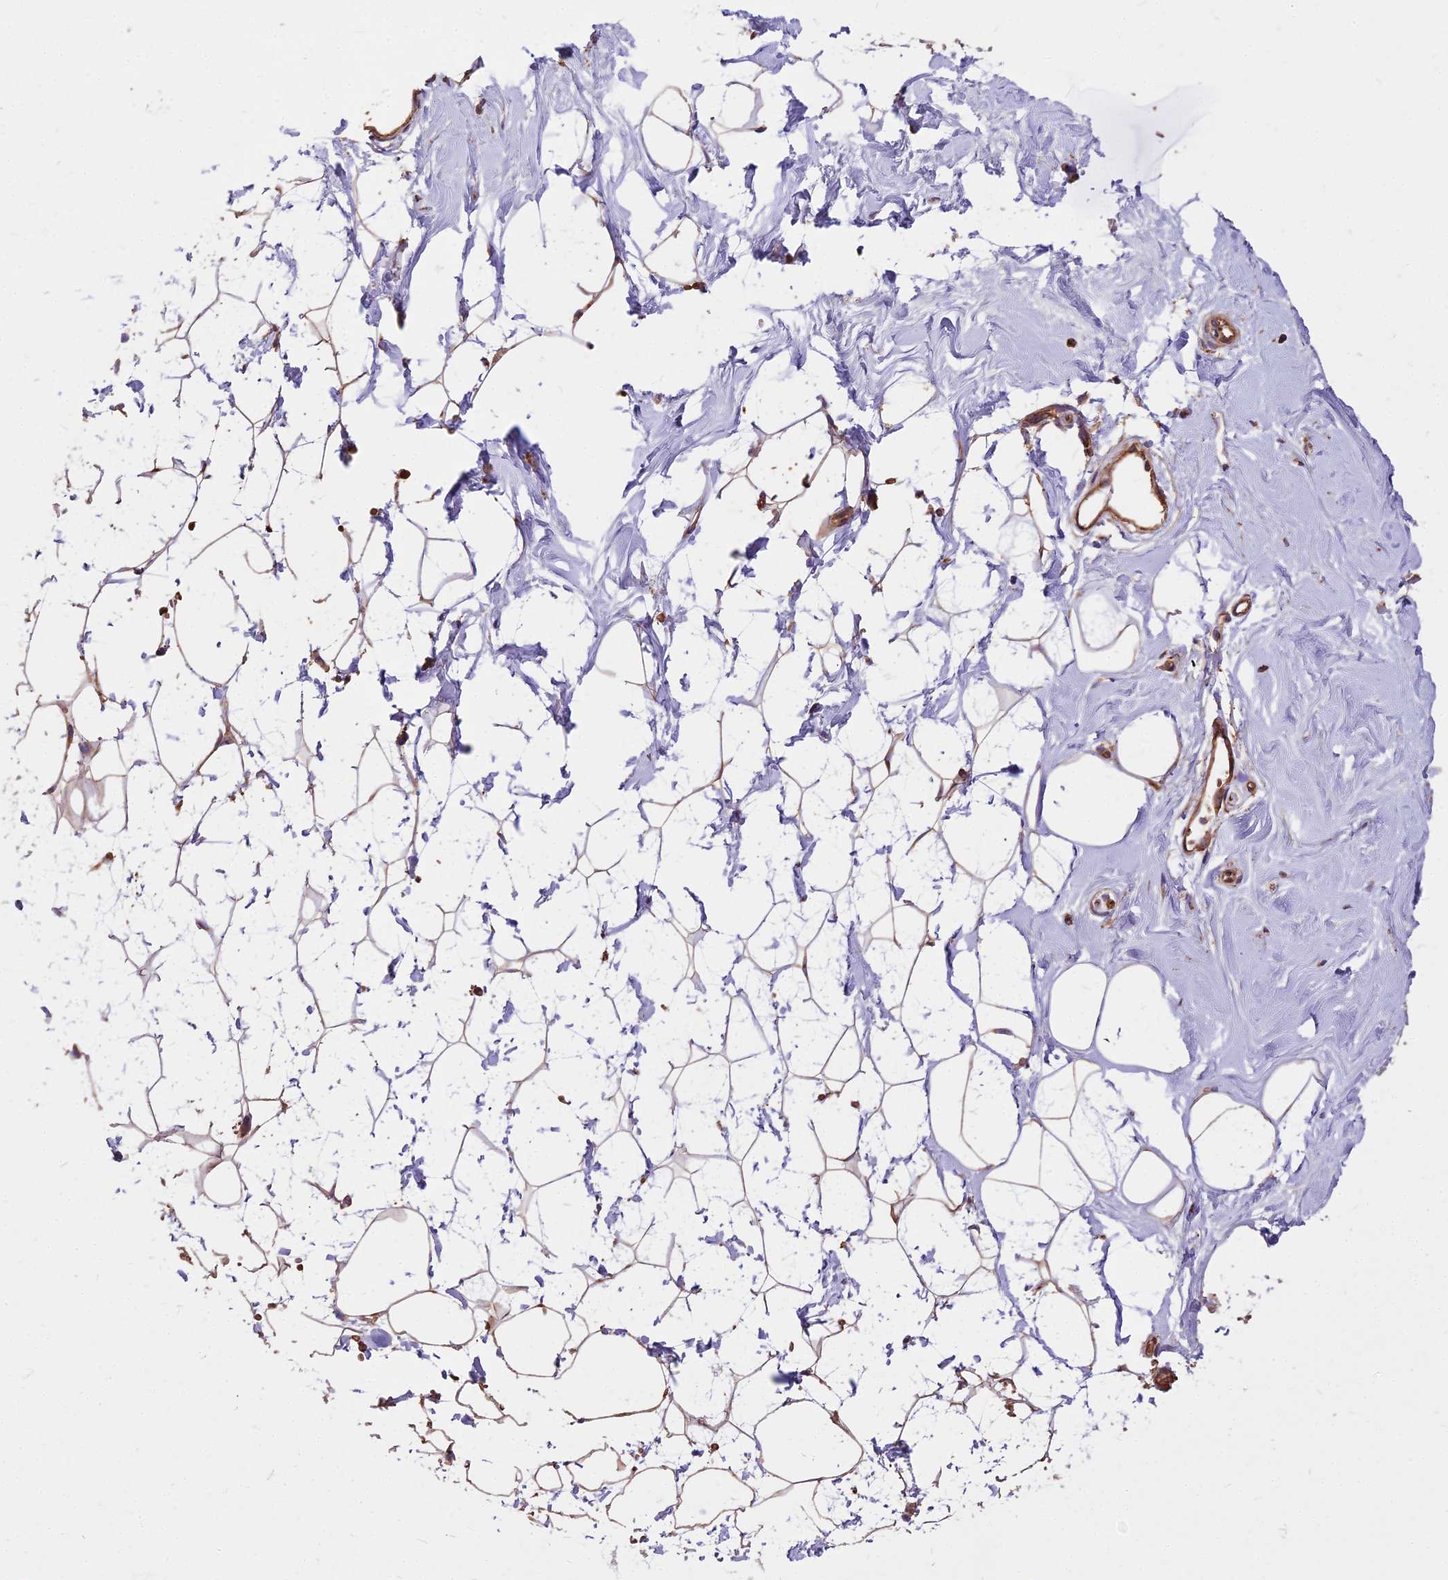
{"staining": {"intensity": "moderate", "quantity": "25%-75%", "location": "cytoplasmic/membranous"}, "tissue": "breast", "cell_type": "Adipocytes", "image_type": "normal", "snomed": [{"axis": "morphology", "description": "Normal tissue, NOS"}, {"axis": "morphology", "description": "Adenoma, NOS"}, {"axis": "topography", "description": "Breast"}], "caption": "Adipocytes display medium levels of moderate cytoplasmic/membranous positivity in approximately 25%-75% of cells in unremarkable breast.", "gene": "DCTN3", "patient": {"sex": "female", "age": 23}}